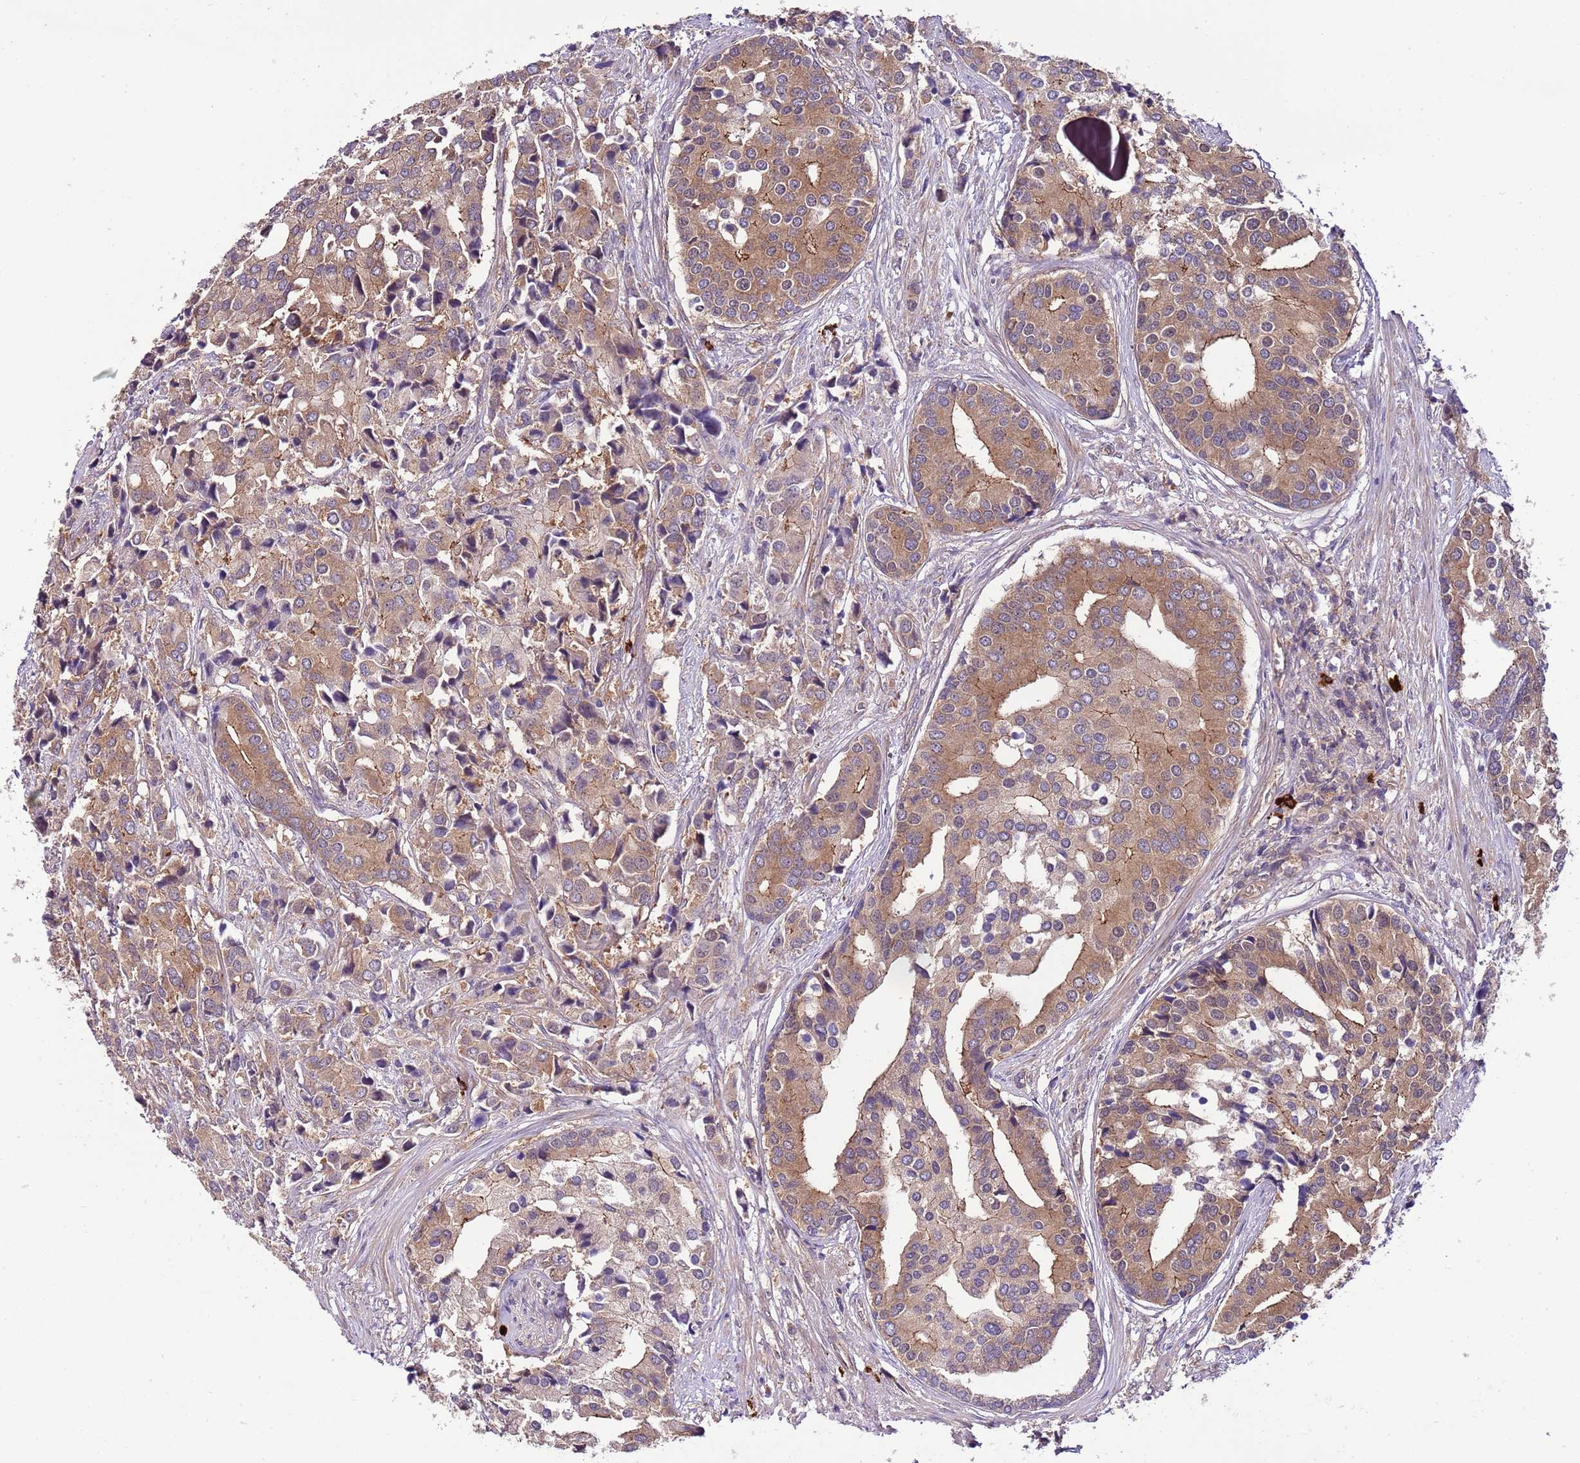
{"staining": {"intensity": "moderate", "quantity": "25%-75%", "location": "cytoplasmic/membranous"}, "tissue": "prostate cancer", "cell_type": "Tumor cells", "image_type": "cancer", "snomed": [{"axis": "morphology", "description": "Adenocarcinoma, High grade"}, {"axis": "topography", "description": "Prostate"}], "caption": "This is a photomicrograph of IHC staining of prostate adenocarcinoma (high-grade), which shows moderate expression in the cytoplasmic/membranous of tumor cells.", "gene": "DONSON", "patient": {"sex": "male", "age": 62}}